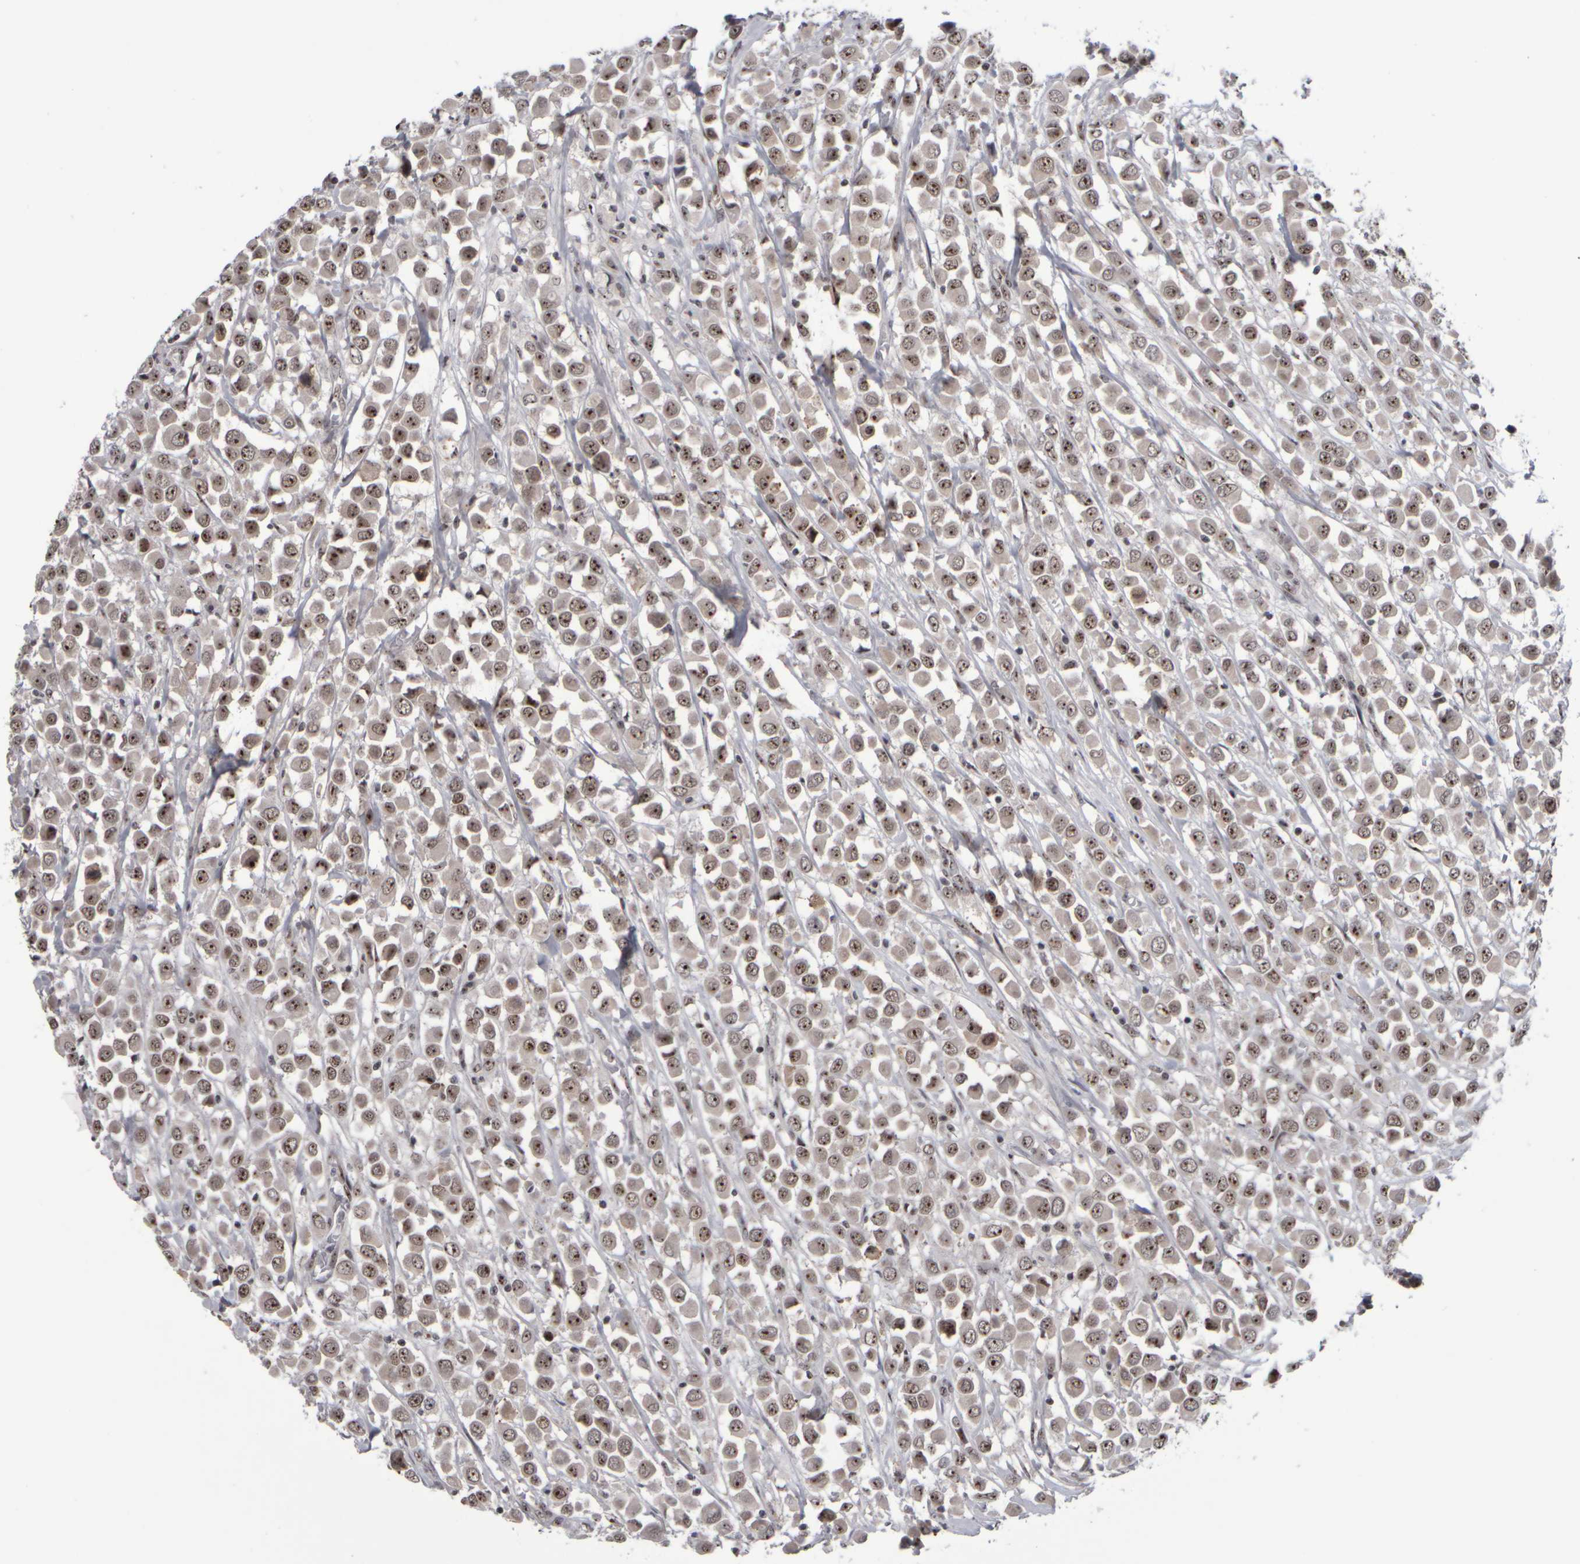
{"staining": {"intensity": "moderate", "quantity": ">75%", "location": "nuclear"}, "tissue": "breast cancer", "cell_type": "Tumor cells", "image_type": "cancer", "snomed": [{"axis": "morphology", "description": "Duct carcinoma"}, {"axis": "topography", "description": "Breast"}], "caption": "Immunohistochemistry (IHC) staining of breast cancer (infiltrating ductal carcinoma), which demonstrates medium levels of moderate nuclear expression in approximately >75% of tumor cells indicating moderate nuclear protein positivity. The staining was performed using DAB (brown) for protein detection and nuclei were counterstained in hematoxylin (blue).", "gene": "SURF6", "patient": {"sex": "female", "age": 61}}